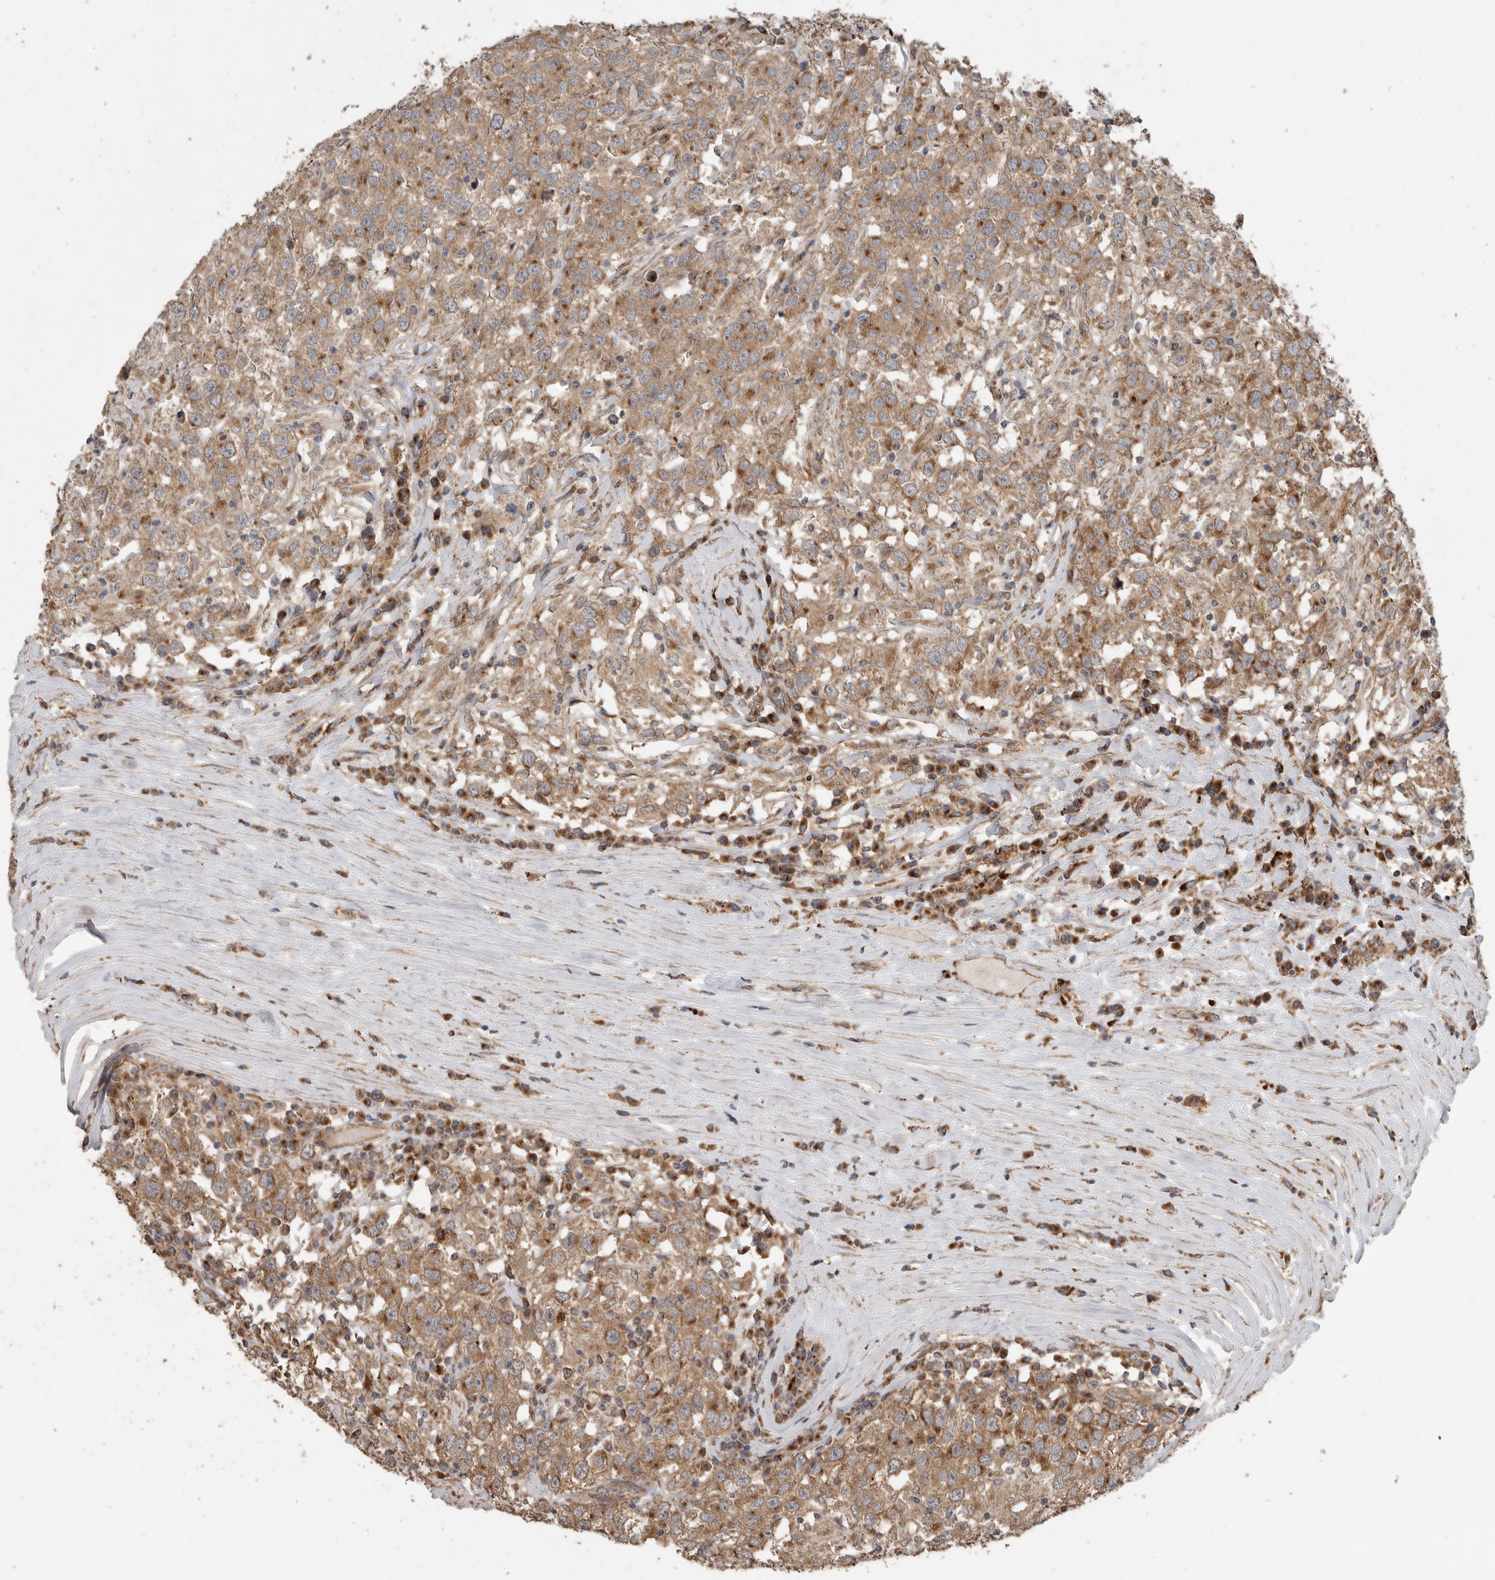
{"staining": {"intensity": "moderate", "quantity": ">75%", "location": "cytoplasmic/membranous"}, "tissue": "testis cancer", "cell_type": "Tumor cells", "image_type": "cancer", "snomed": [{"axis": "morphology", "description": "Seminoma, NOS"}, {"axis": "topography", "description": "Testis"}], "caption": "This image exhibits IHC staining of human testis cancer (seminoma), with medium moderate cytoplasmic/membranous positivity in about >75% of tumor cells.", "gene": "PODXL2", "patient": {"sex": "male", "age": 41}}